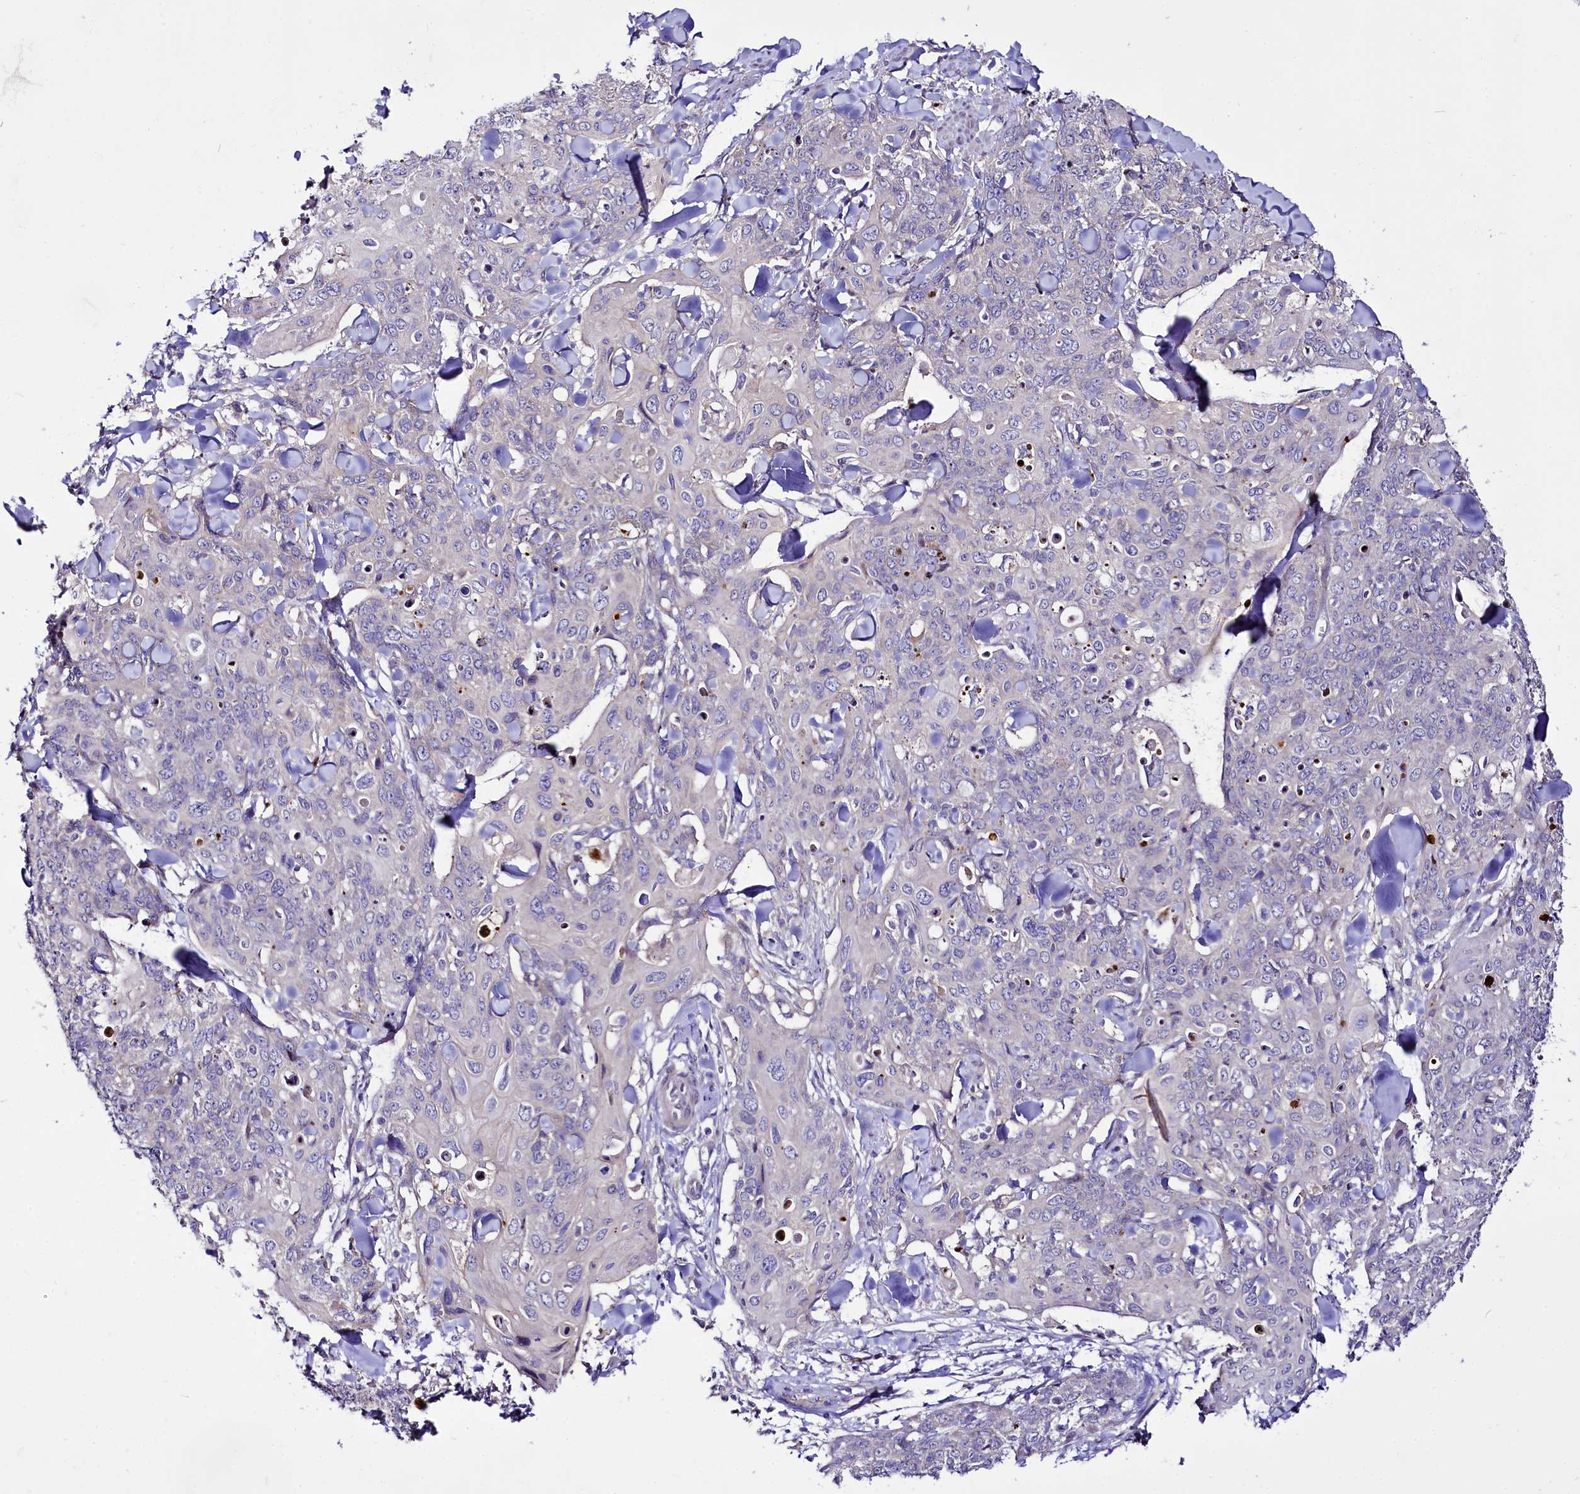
{"staining": {"intensity": "negative", "quantity": "none", "location": "none"}, "tissue": "skin cancer", "cell_type": "Tumor cells", "image_type": "cancer", "snomed": [{"axis": "morphology", "description": "Squamous cell carcinoma, NOS"}, {"axis": "topography", "description": "Skin"}, {"axis": "topography", "description": "Vulva"}], "caption": "Photomicrograph shows no significant protein positivity in tumor cells of skin cancer (squamous cell carcinoma).", "gene": "ZC3H12C", "patient": {"sex": "female", "age": 85}}